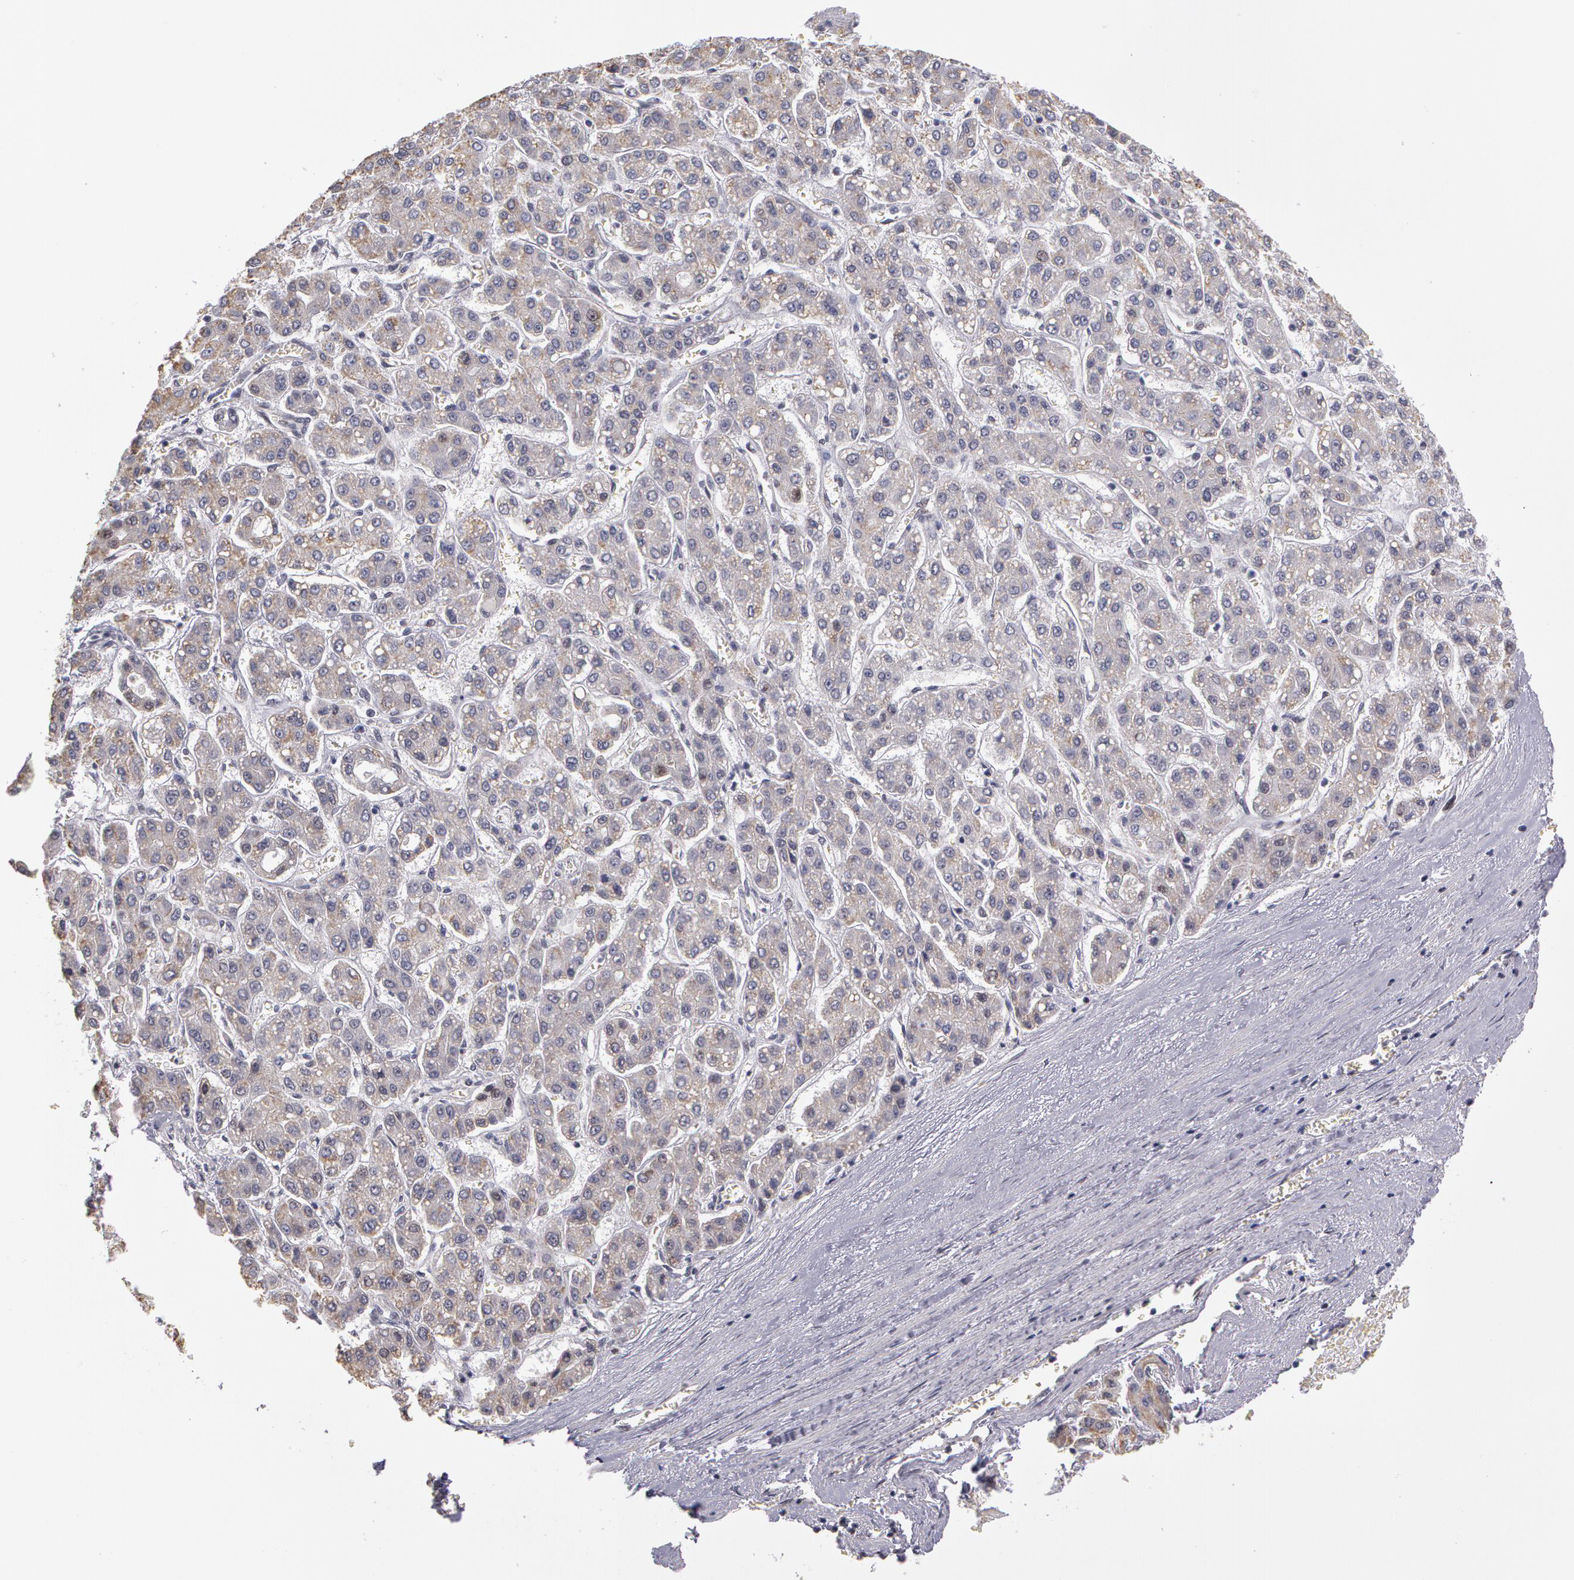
{"staining": {"intensity": "negative", "quantity": "none", "location": "none"}, "tissue": "liver cancer", "cell_type": "Tumor cells", "image_type": "cancer", "snomed": [{"axis": "morphology", "description": "Carcinoma, Hepatocellular, NOS"}, {"axis": "topography", "description": "Liver"}], "caption": "This is an IHC photomicrograph of liver cancer (hepatocellular carcinoma). There is no positivity in tumor cells.", "gene": "PRICKLE1", "patient": {"sex": "male", "age": 69}}